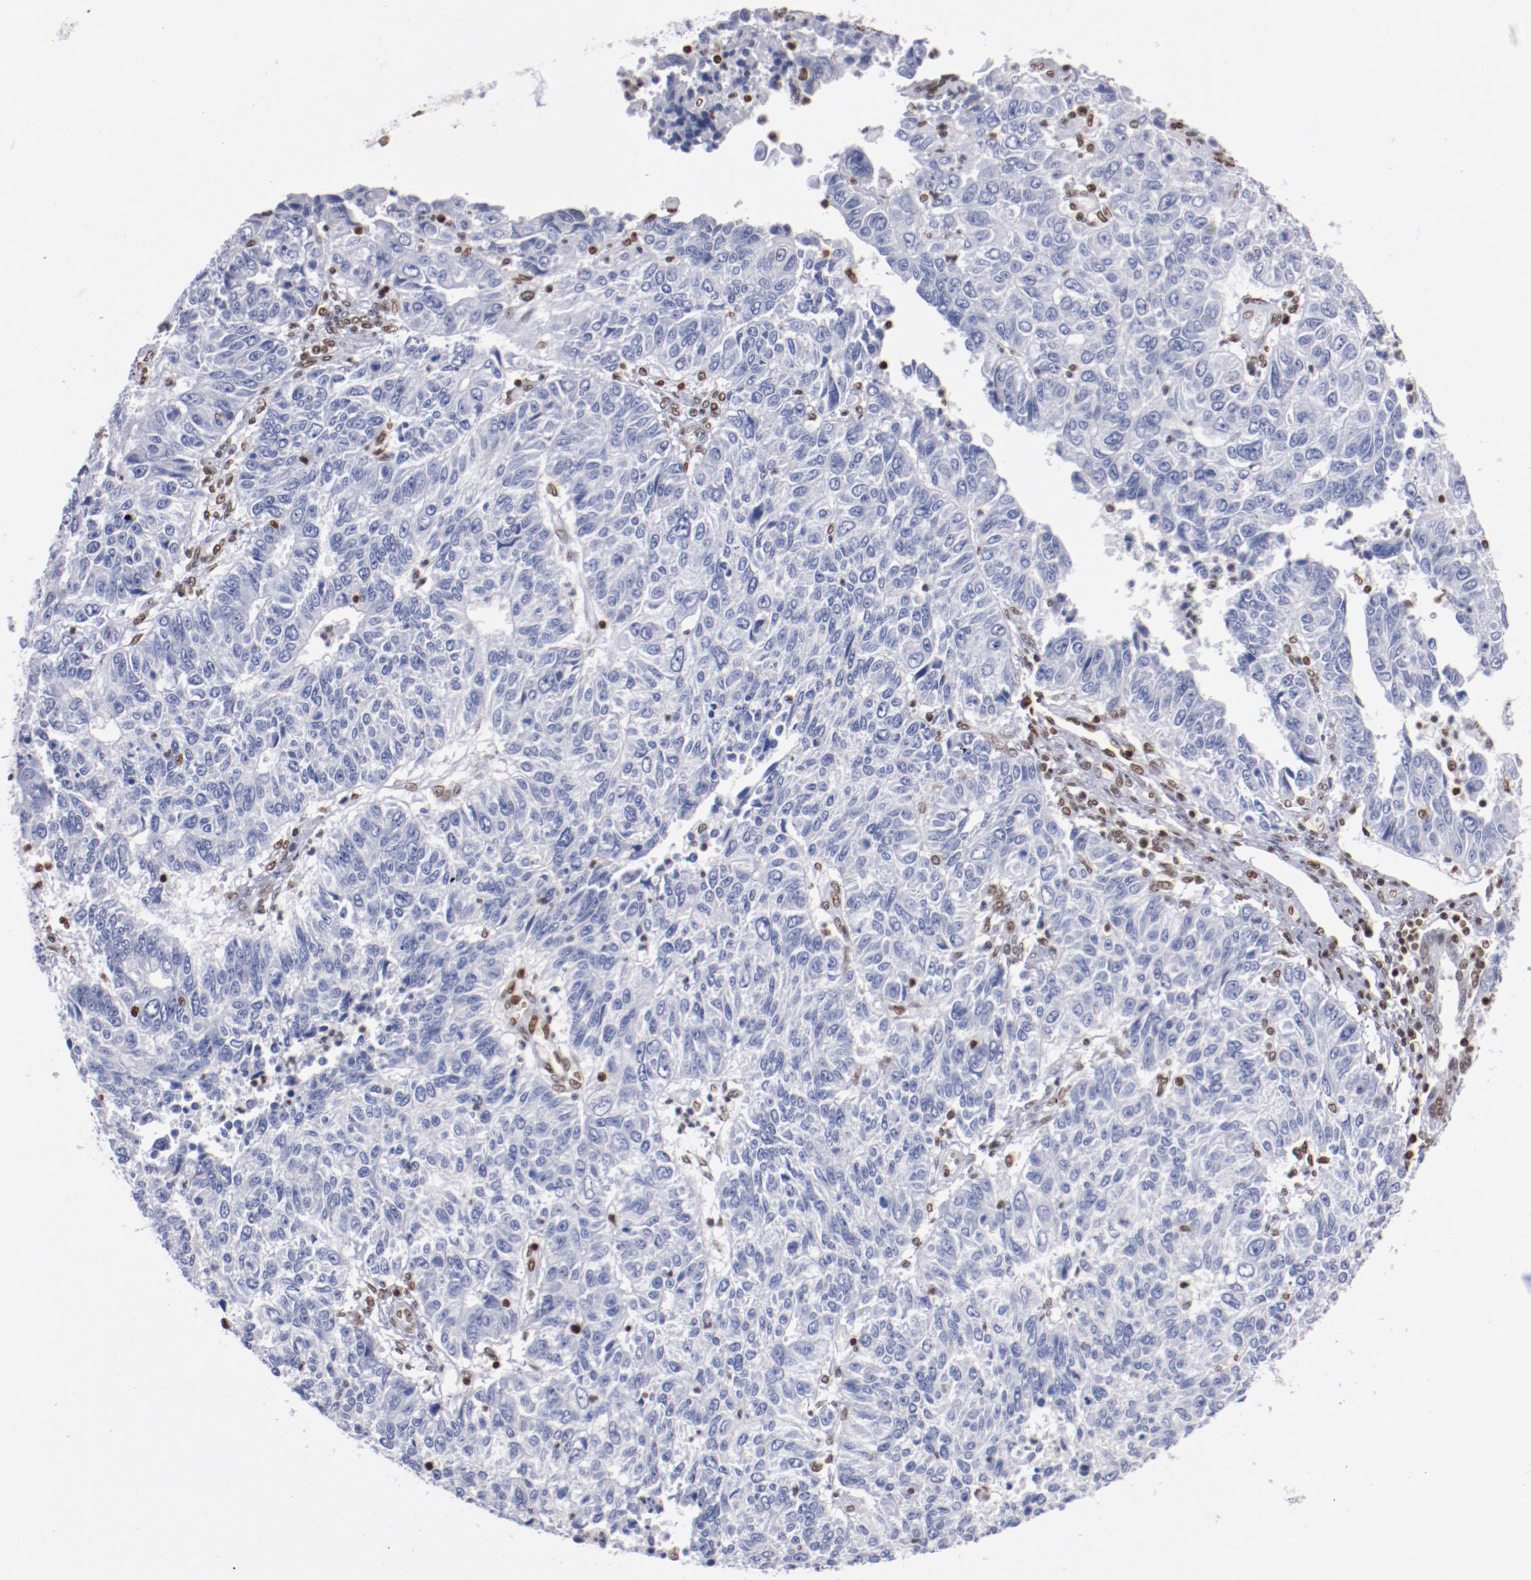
{"staining": {"intensity": "negative", "quantity": "none", "location": "none"}, "tissue": "endometrial cancer", "cell_type": "Tumor cells", "image_type": "cancer", "snomed": [{"axis": "morphology", "description": "Adenocarcinoma, NOS"}, {"axis": "topography", "description": "Endometrium"}], "caption": "A histopathology image of adenocarcinoma (endometrial) stained for a protein shows no brown staining in tumor cells. Nuclei are stained in blue.", "gene": "IFI16", "patient": {"sex": "female", "age": 42}}